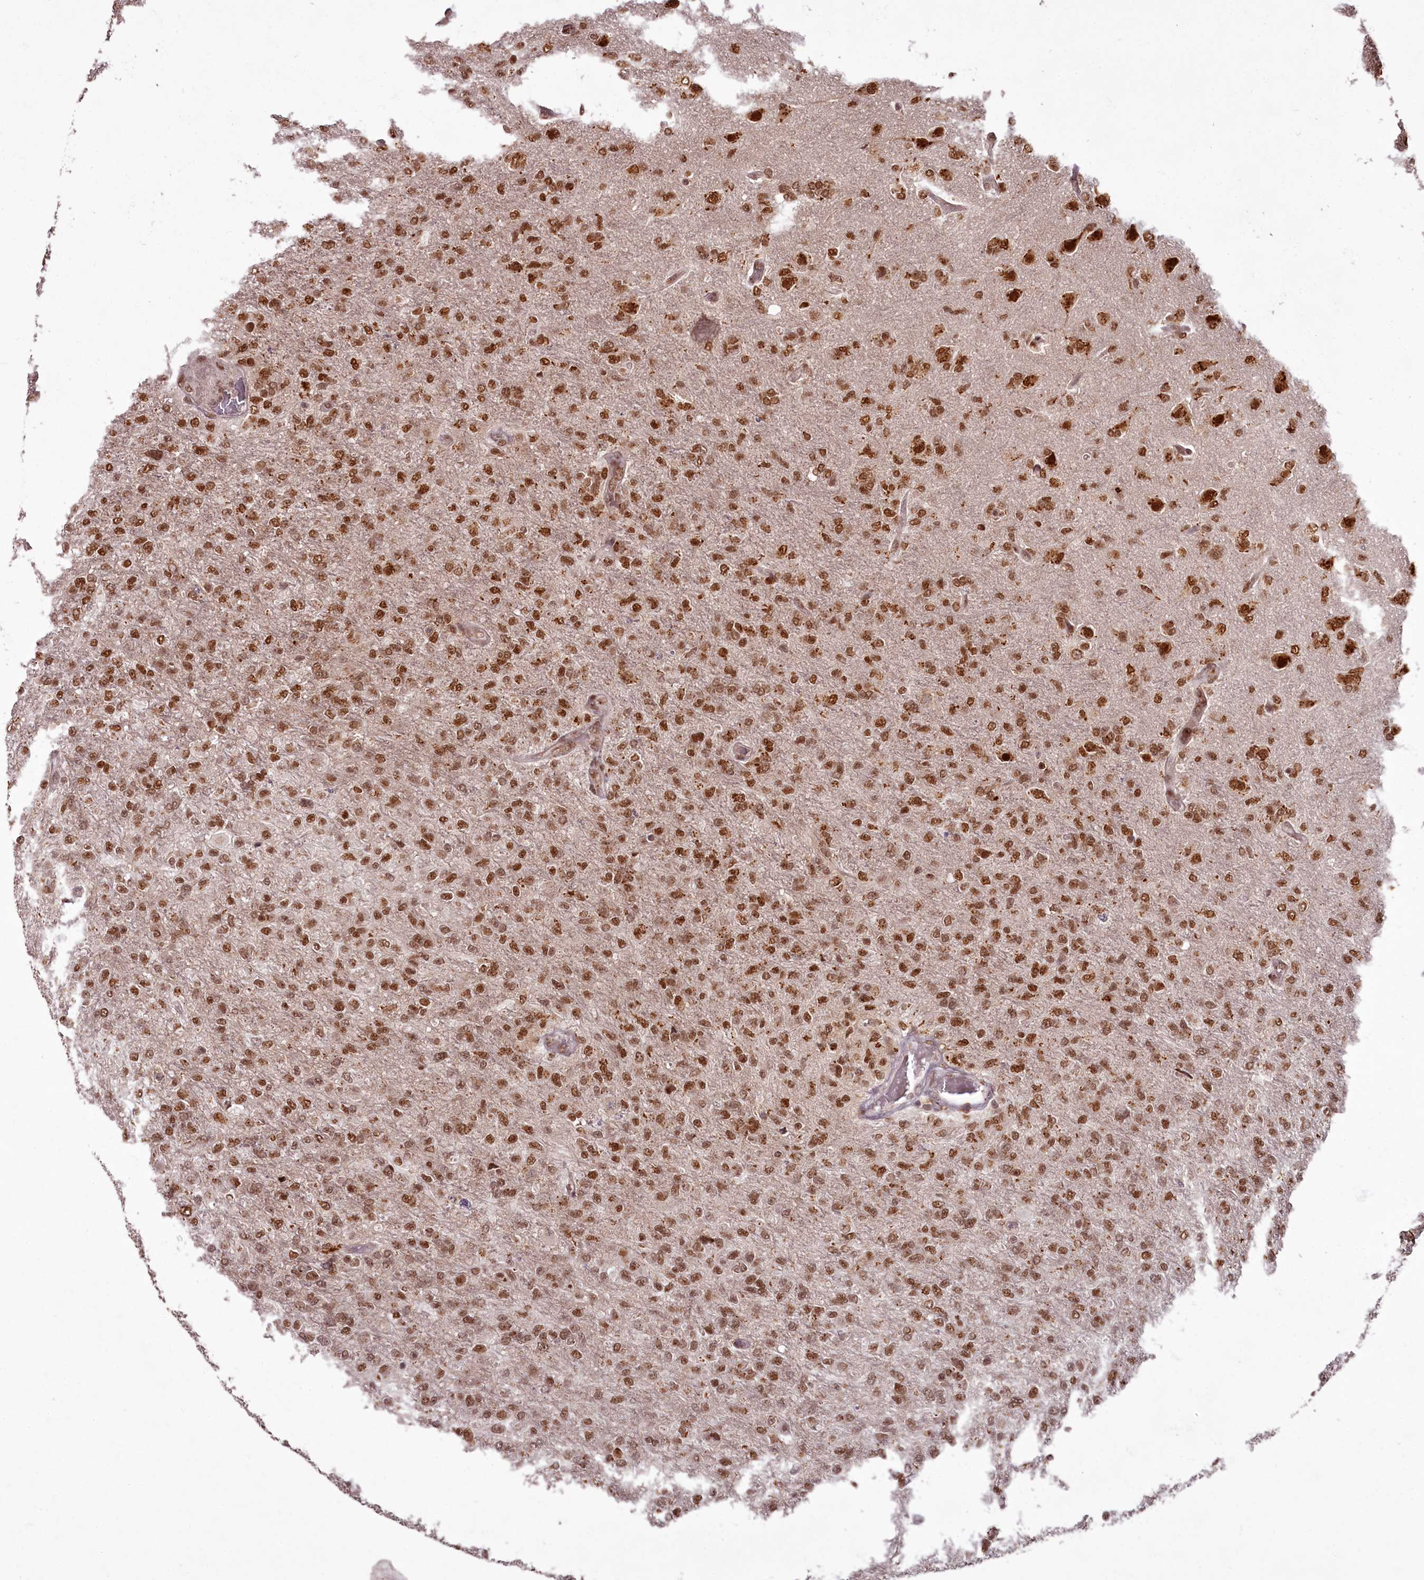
{"staining": {"intensity": "moderate", "quantity": ">75%", "location": "nuclear"}, "tissue": "glioma", "cell_type": "Tumor cells", "image_type": "cancer", "snomed": [{"axis": "morphology", "description": "Glioma, malignant, High grade"}, {"axis": "topography", "description": "Brain"}], "caption": "Tumor cells exhibit moderate nuclear expression in about >75% of cells in glioma. The protein of interest is stained brown, and the nuclei are stained in blue (DAB (3,3'-diaminobenzidine) IHC with brightfield microscopy, high magnification).", "gene": "CEP83", "patient": {"sex": "female", "age": 74}}